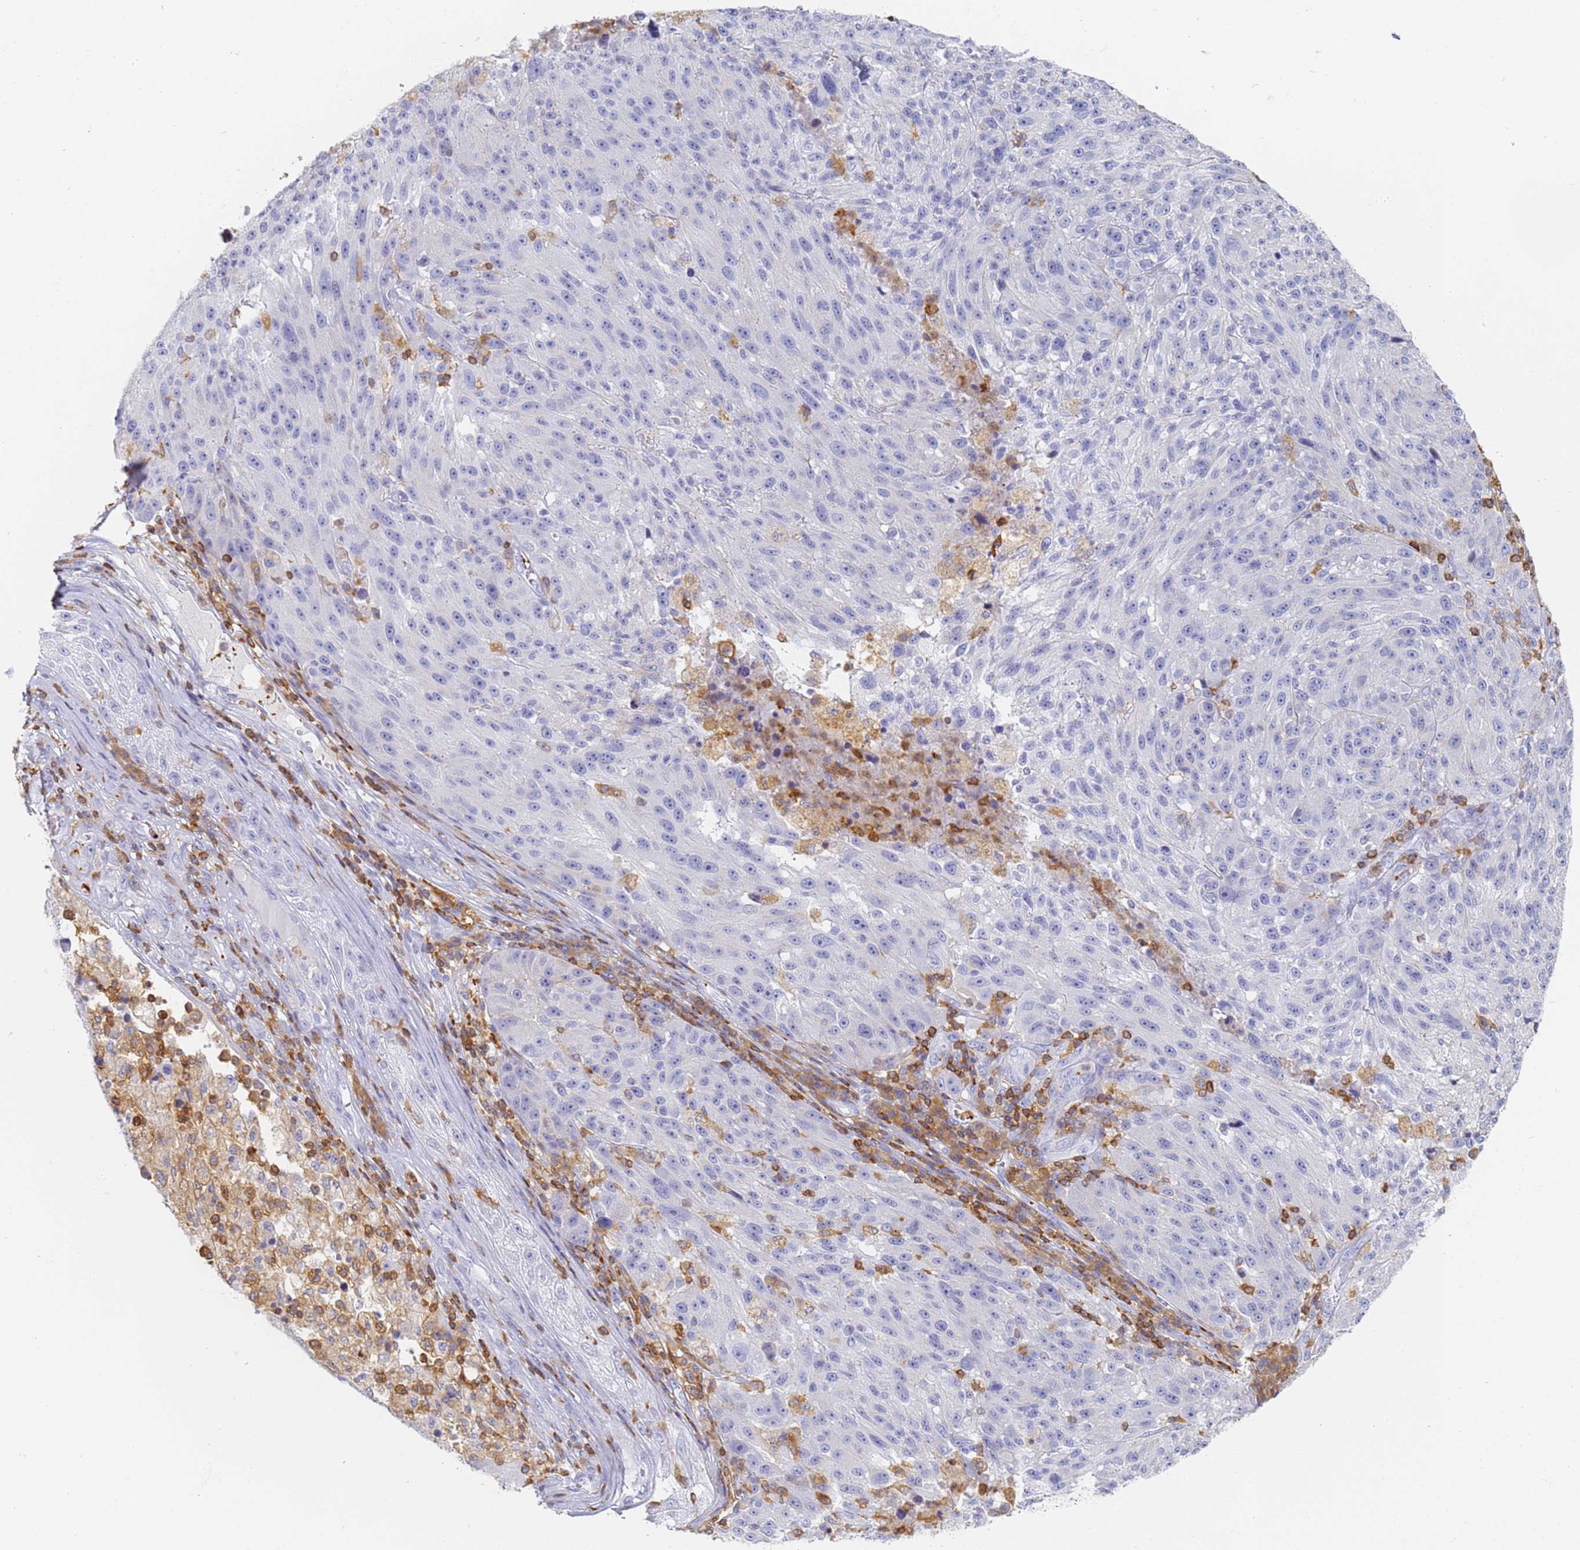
{"staining": {"intensity": "negative", "quantity": "none", "location": "none"}, "tissue": "melanoma", "cell_type": "Tumor cells", "image_type": "cancer", "snomed": [{"axis": "morphology", "description": "Malignant melanoma, NOS"}, {"axis": "topography", "description": "Skin"}], "caption": "High power microscopy histopathology image of an immunohistochemistry photomicrograph of melanoma, revealing no significant positivity in tumor cells.", "gene": "BIN2", "patient": {"sex": "male", "age": 53}}